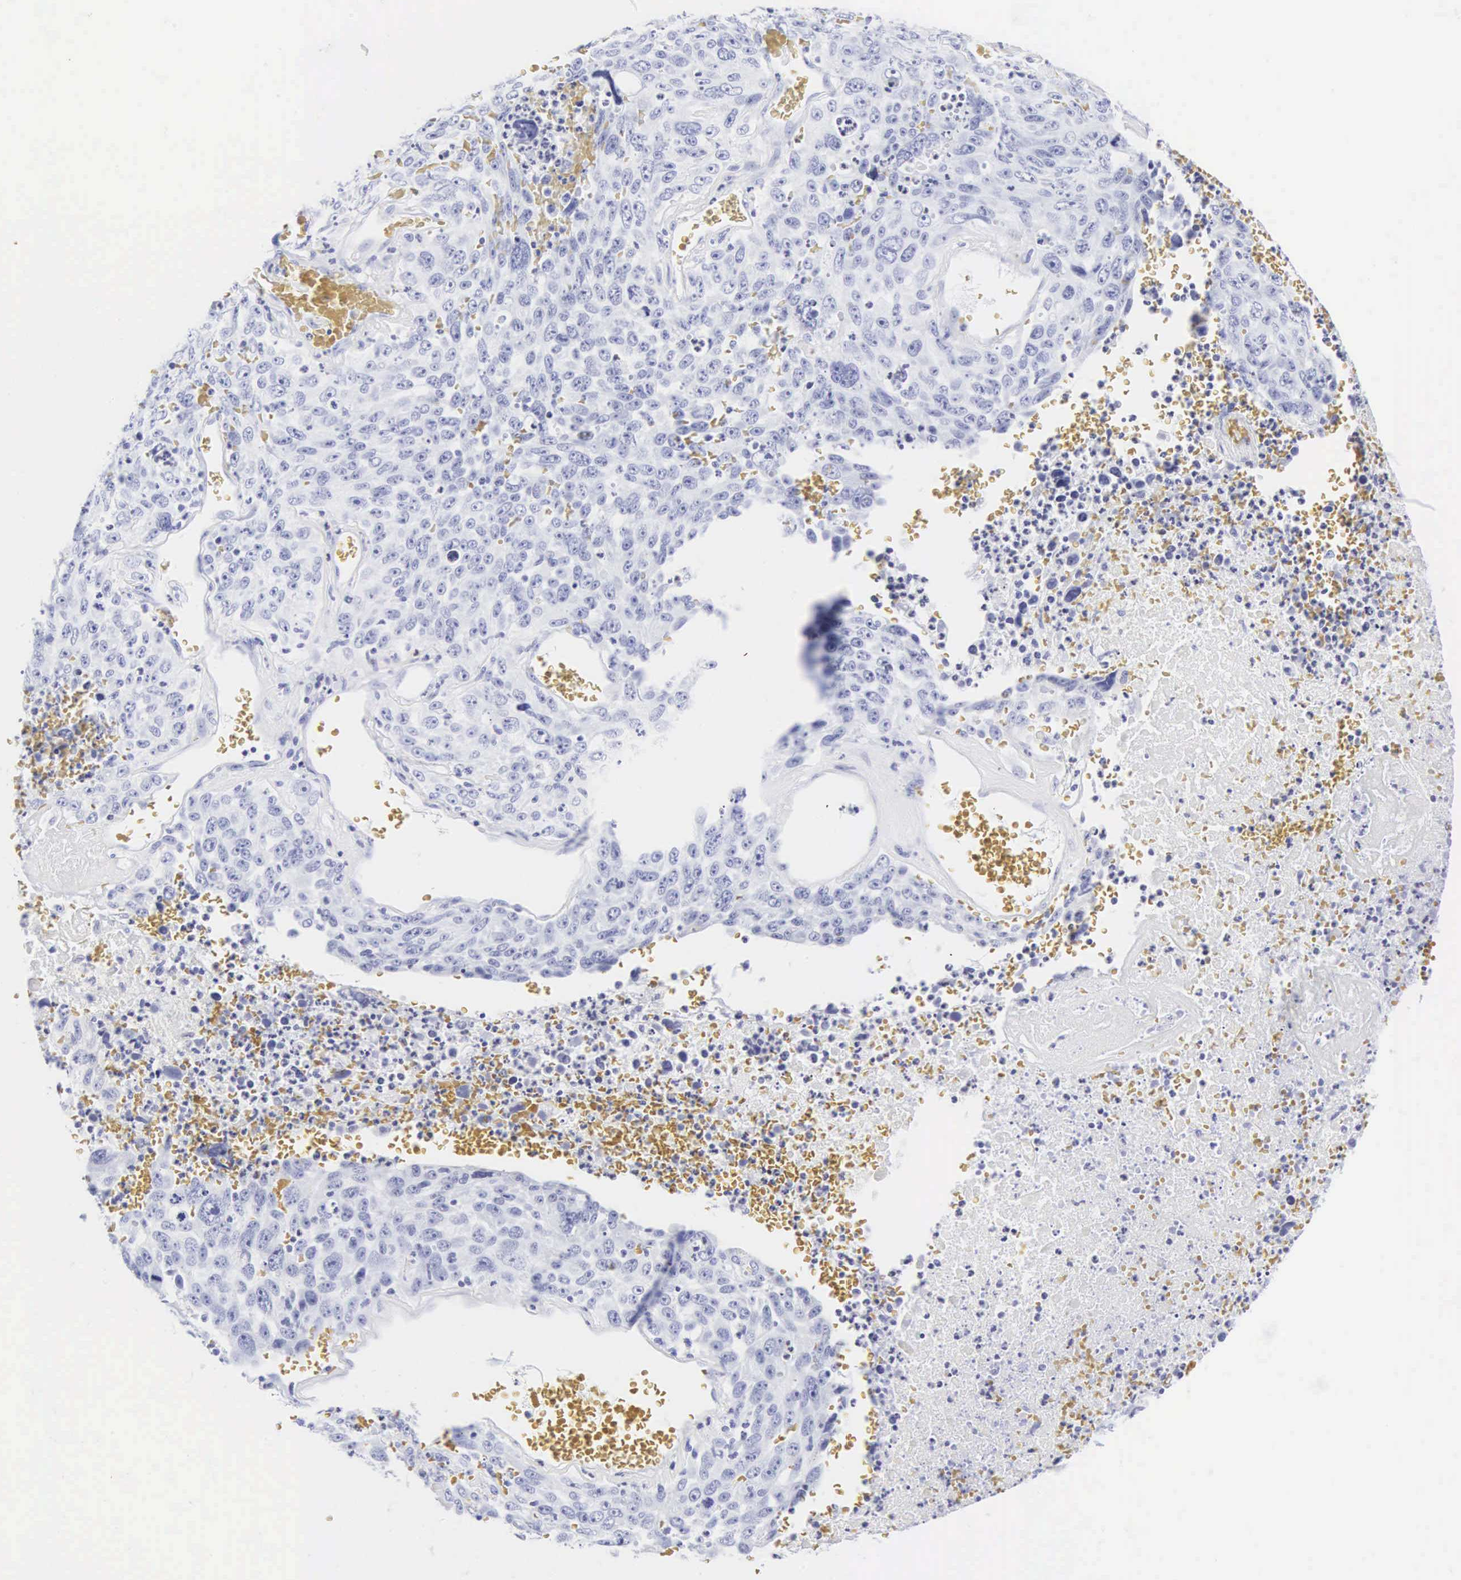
{"staining": {"intensity": "negative", "quantity": "none", "location": "none"}, "tissue": "lung cancer", "cell_type": "Tumor cells", "image_type": "cancer", "snomed": [{"axis": "morphology", "description": "Squamous cell carcinoma, NOS"}, {"axis": "topography", "description": "Lung"}], "caption": "Lung squamous cell carcinoma was stained to show a protein in brown. There is no significant staining in tumor cells. Nuclei are stained in blue.", "gene": "CGB3", "patient": {"sex": "male", "age": 64}}